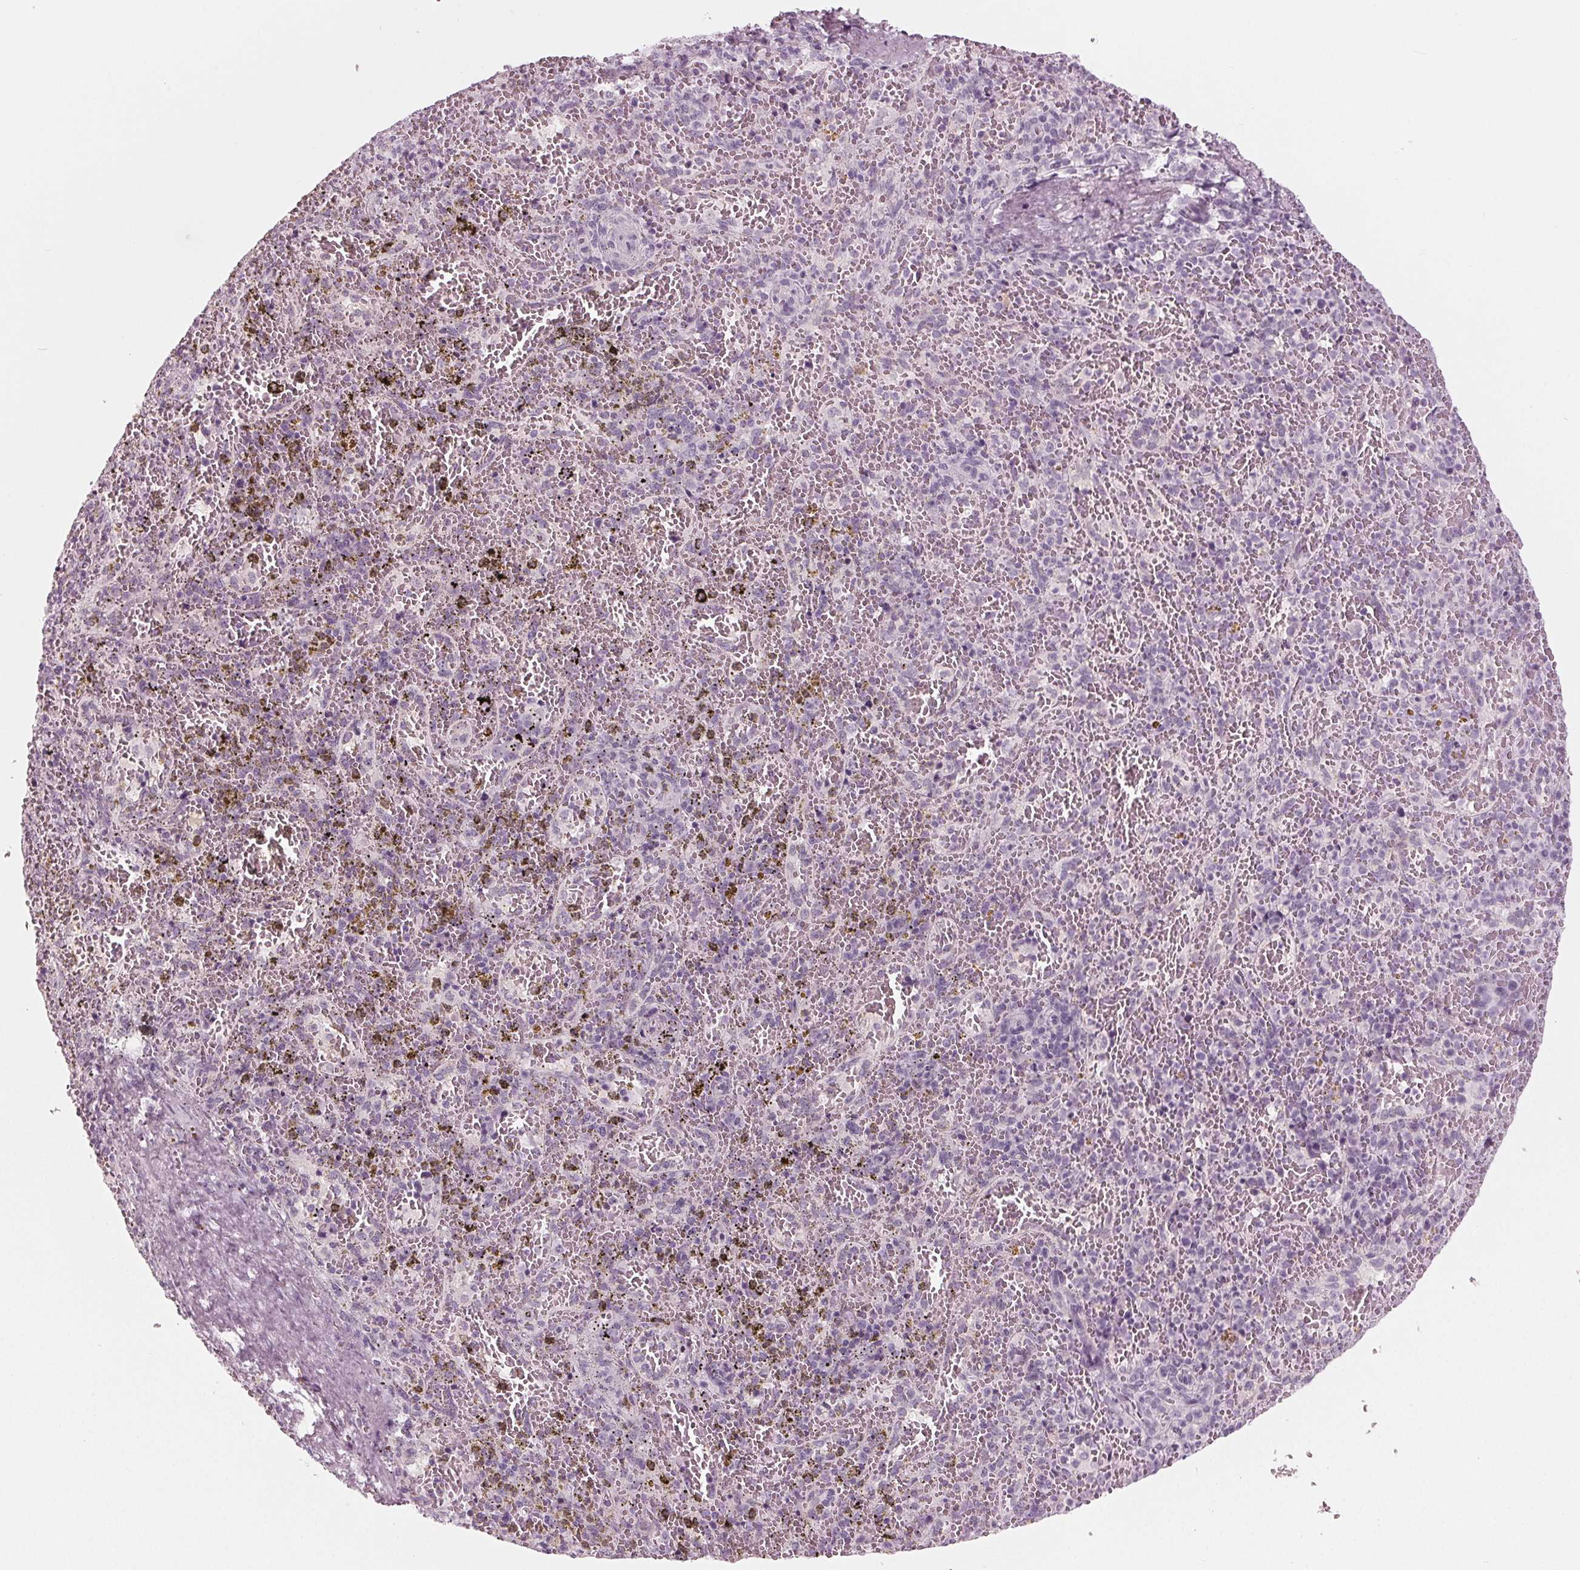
{"staining": {"intensity": "negative", "quantity": "none", "location": "none"}, "tissue": "spleen", "cell_type": "Cells in red pulp", "image_type": "normal", "snomed": [{"axis": "morphology", "description": "Normal tissue, NOS"}, {"axis": "topography", "description": "Spleen"}], "caption": "DAB immunohistochemical staining of normal human spleen exhibits no significant staining in cells in red pulp. (DAB IHC with hematoxylin counter stain).", "gene": "KRT28", "patient": {"sex": "female", "age": 50}}